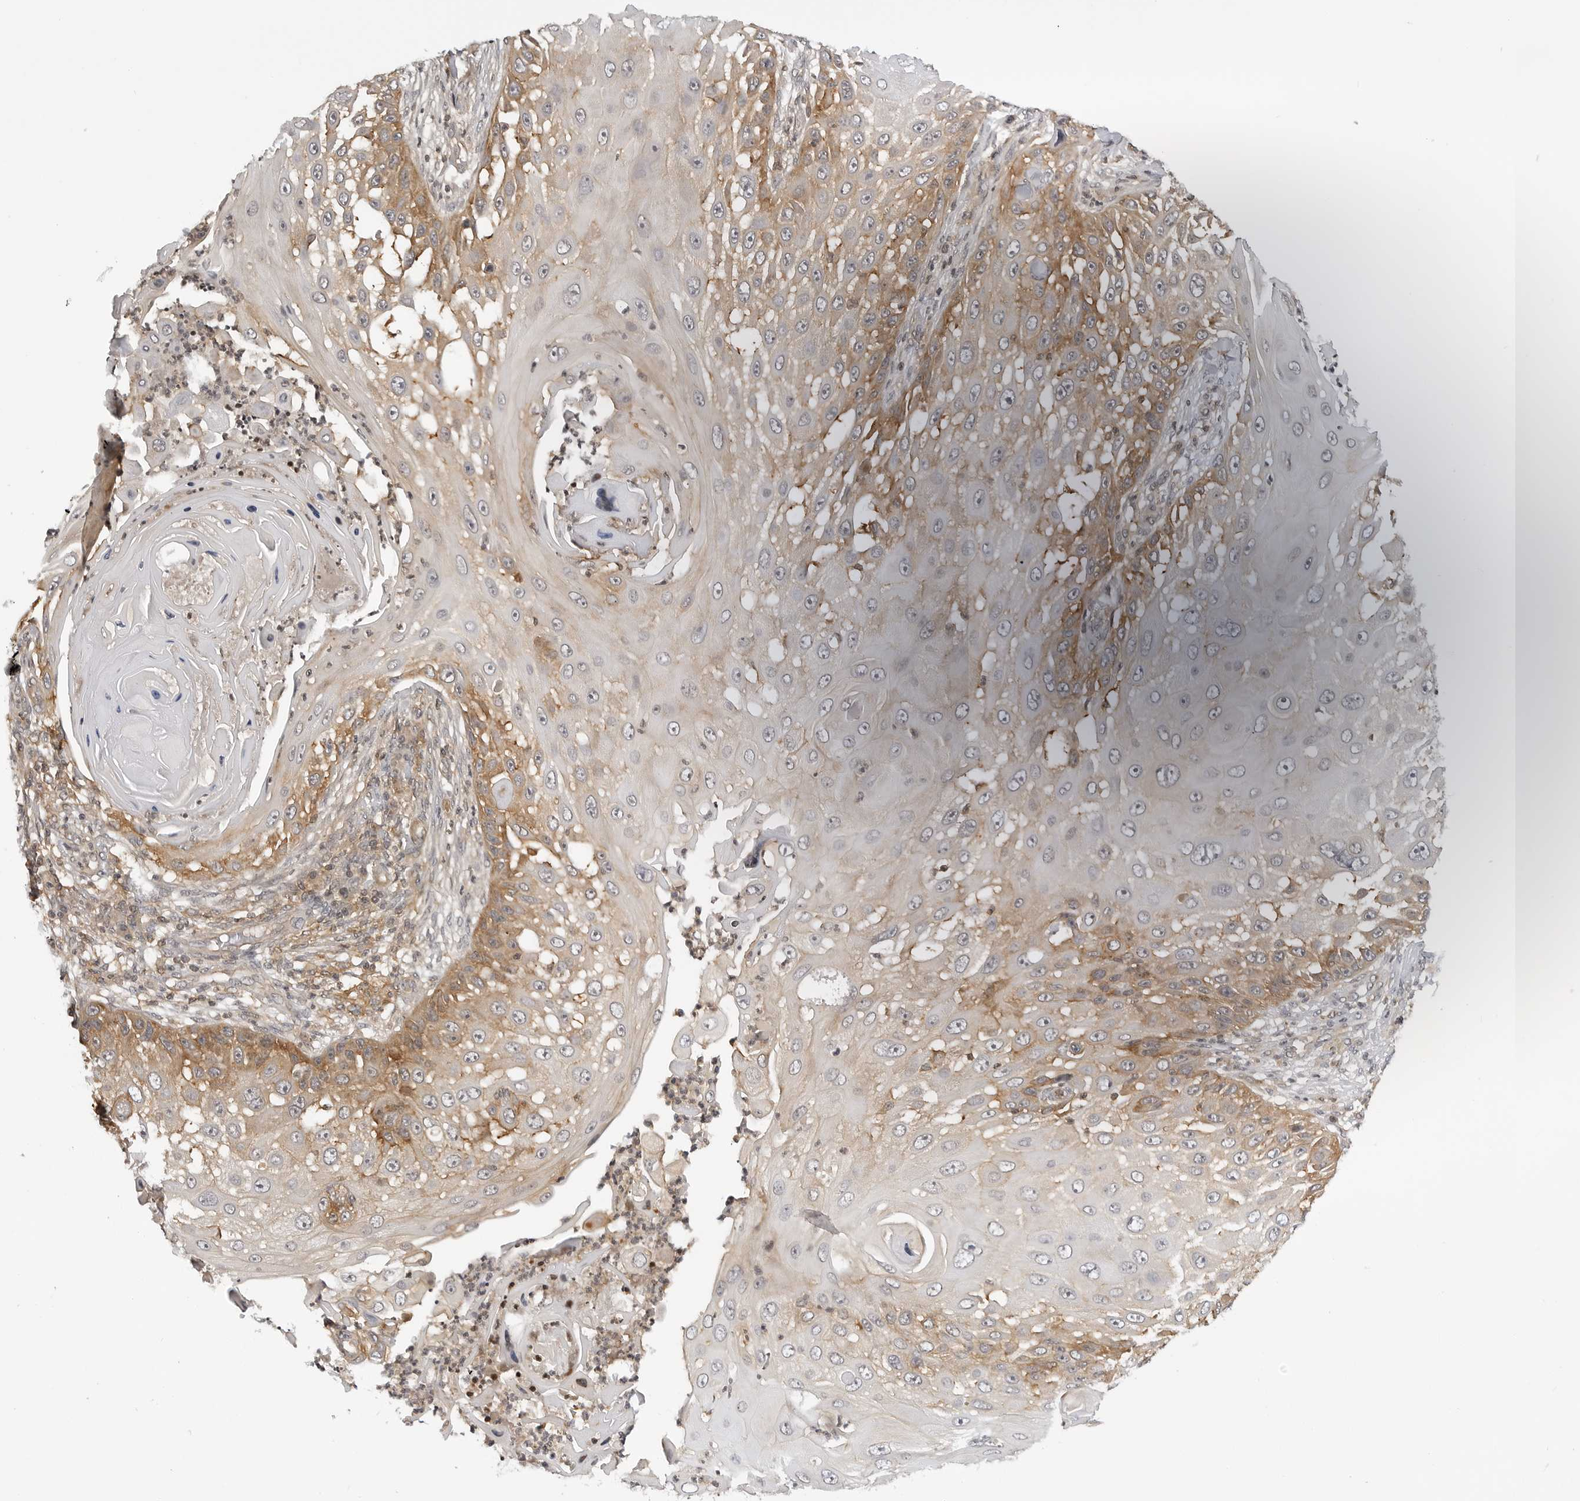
{"staining": {"intensity": "moderate", "quantity": "25%-75%", "location": "cytoplasmic/membranous"}, "tissue": "skin cancer", "cell_type": "Tumor cells", "image_type": "cancer", "snomed": [{"axis": "morphology", "description": "Squamous cell carcinoma, NOS"}, {"axis": "topography", "description": "Skin"}], "caption": "This is an image of IHC staining of skin squamous cell carcinoma, which shows moderate positivity in the cytoplasmic/membranous of tumor cells.", "gene": "MAP2K5", "patient": {"sex": "female", "age": 44}}